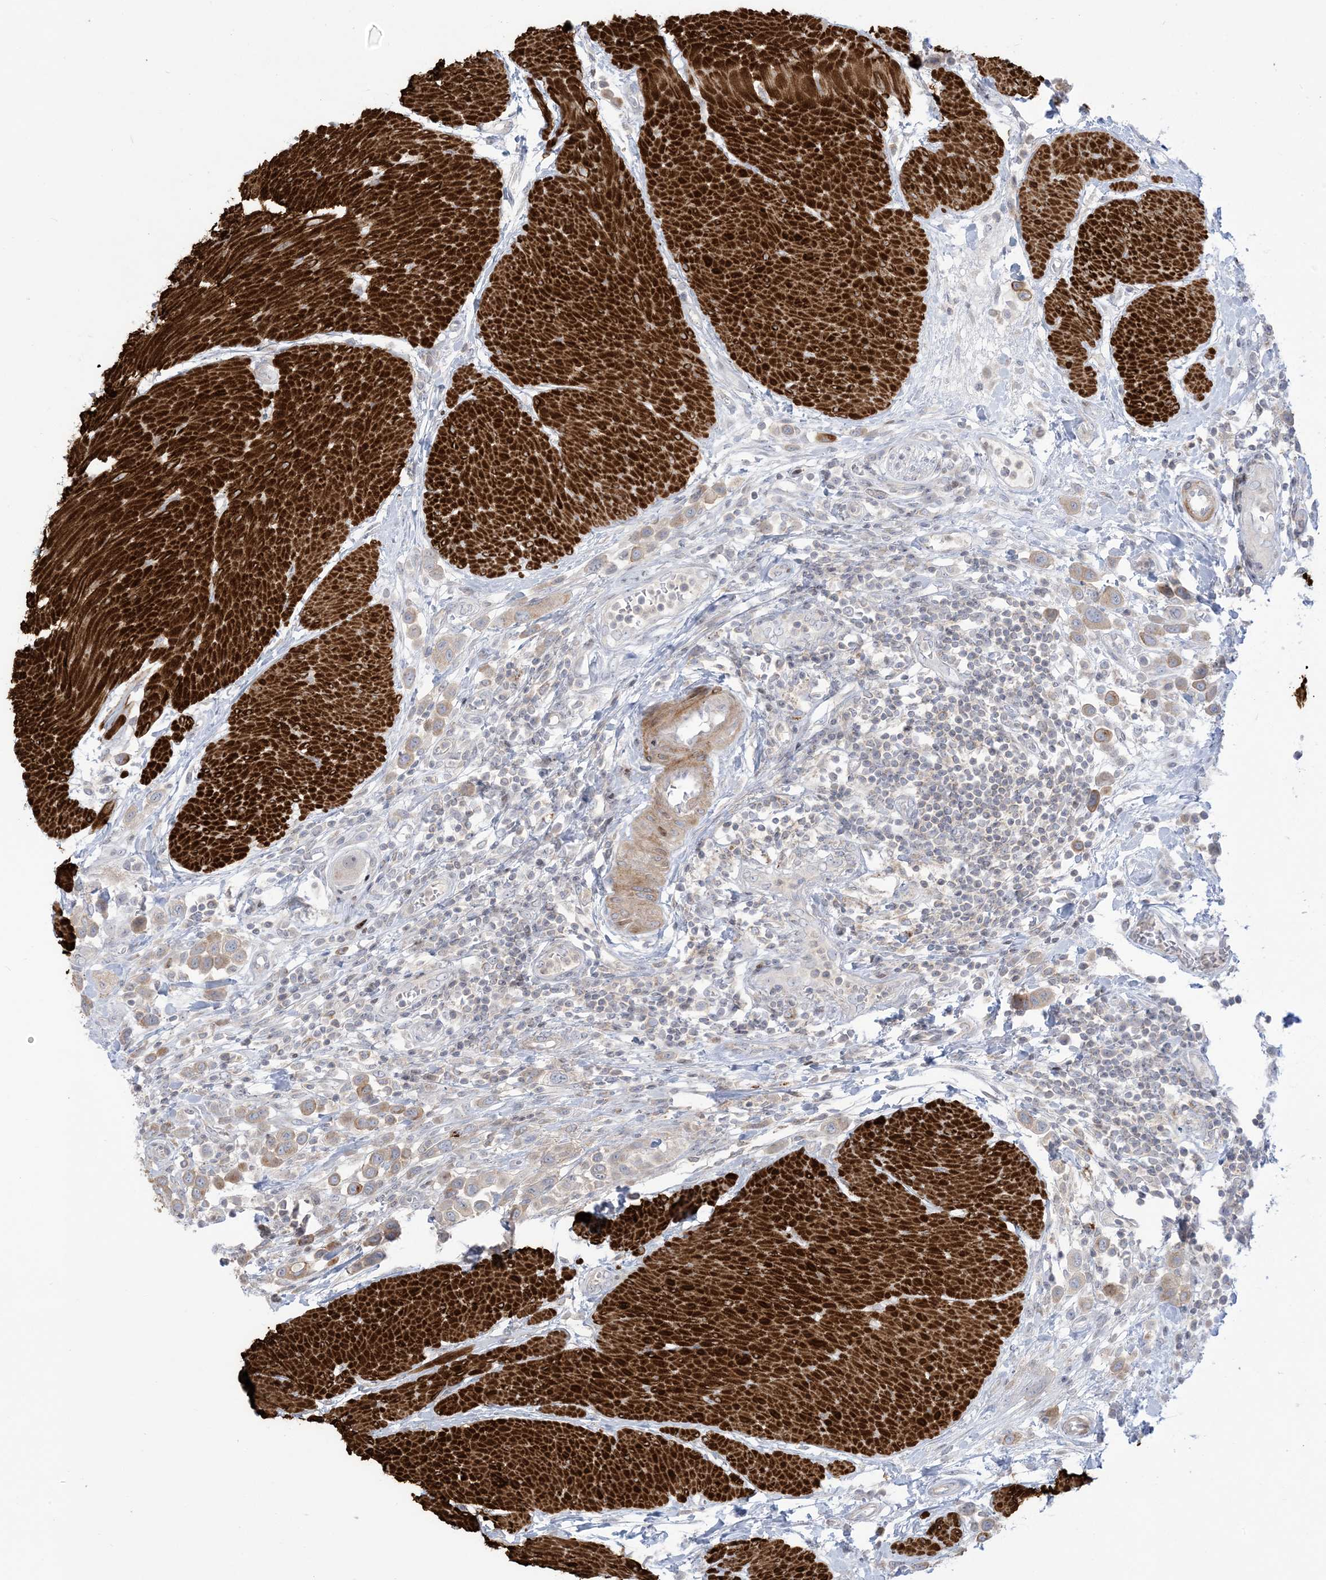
{"staining": {"intensity": "weak", "quantity": "25%-75%", "location": "cytoplasmic/membranous"}, "tissue": "urothelial cancer", "cell_type": "Tumor cells", "image_type": "cancer", "snomed": [{"axis": "morphology", "description": "Urothelial carcinoma, High grade"}, {"axis": "topography", "description": "Urinary bladder"}], "caption": "DAB (3,3'-diaminobenzidine) immunohistochemical staining of high-grade urothelial carcinoma displays weak cytoplasmic/membranous protein expression in about 25%-75% of tumor cells. (Brightfield microscopy of DAB IHC at high magnification).", "gene": "AFTPH", "patient": {"sex": "male", "age": 50}}